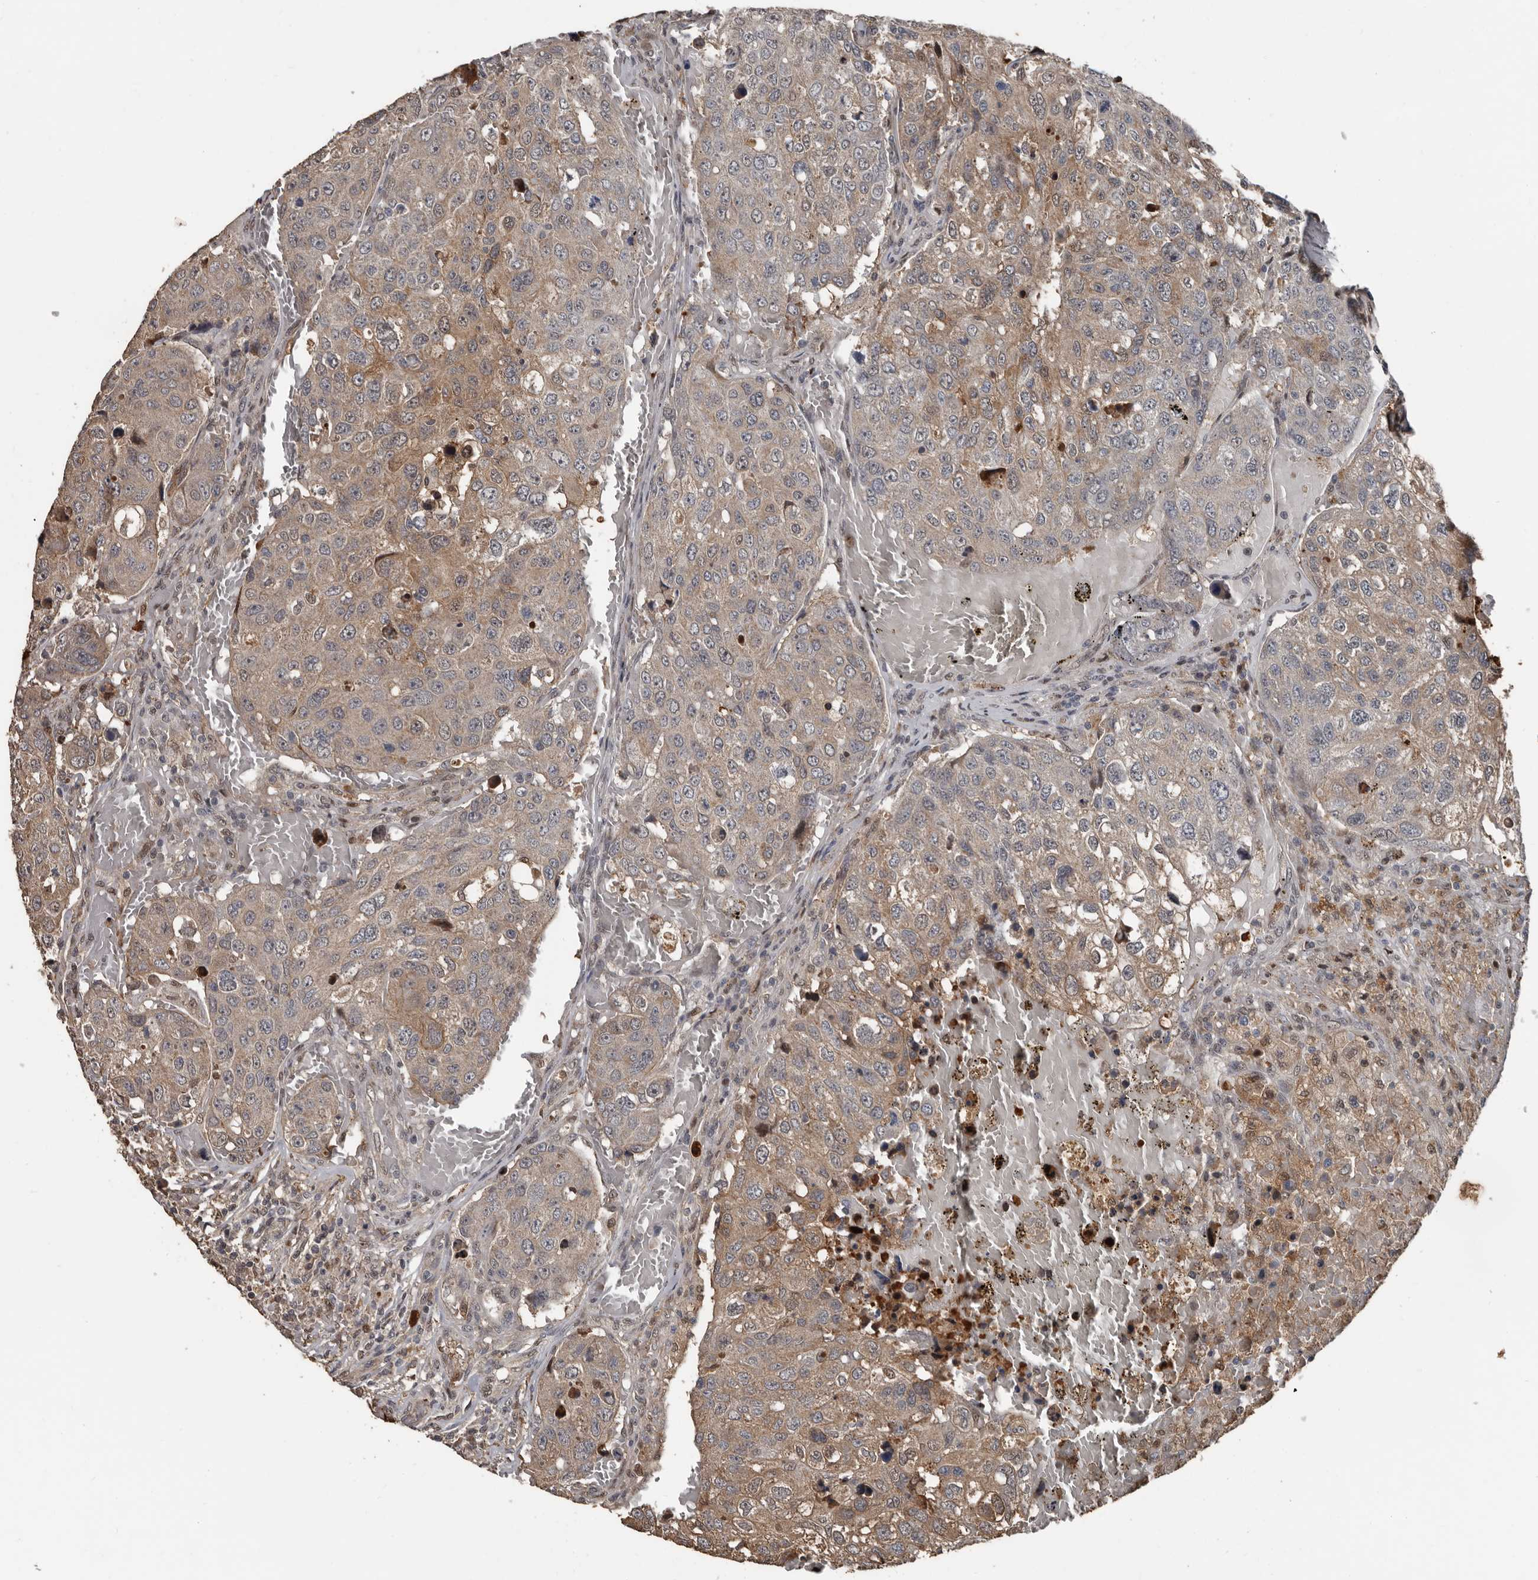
{"staining": {"intensity": "weak", "quantity": "25%-75%", "location": "cytoplasmic/membranous"}, "tissue": "urothelial cancer", "cell_type": "Tumor cells", "image_type": "cancer", "snomed": [{"axis": "morphology", "description": "Urothelial carcinoma, High grade"}, {"axis": "topography", "description": "Lymph node"}, {"axis": "topography", "description": "Urinary bladder"}], "caption": "An image of urothelial carcinoma (high-grade) stained for a protein demonstrates weak cytoplasmic/membranous brown staining in tumor cells.", "gene": "FSBP", "patient": {"sex": "male", "age": 51}}